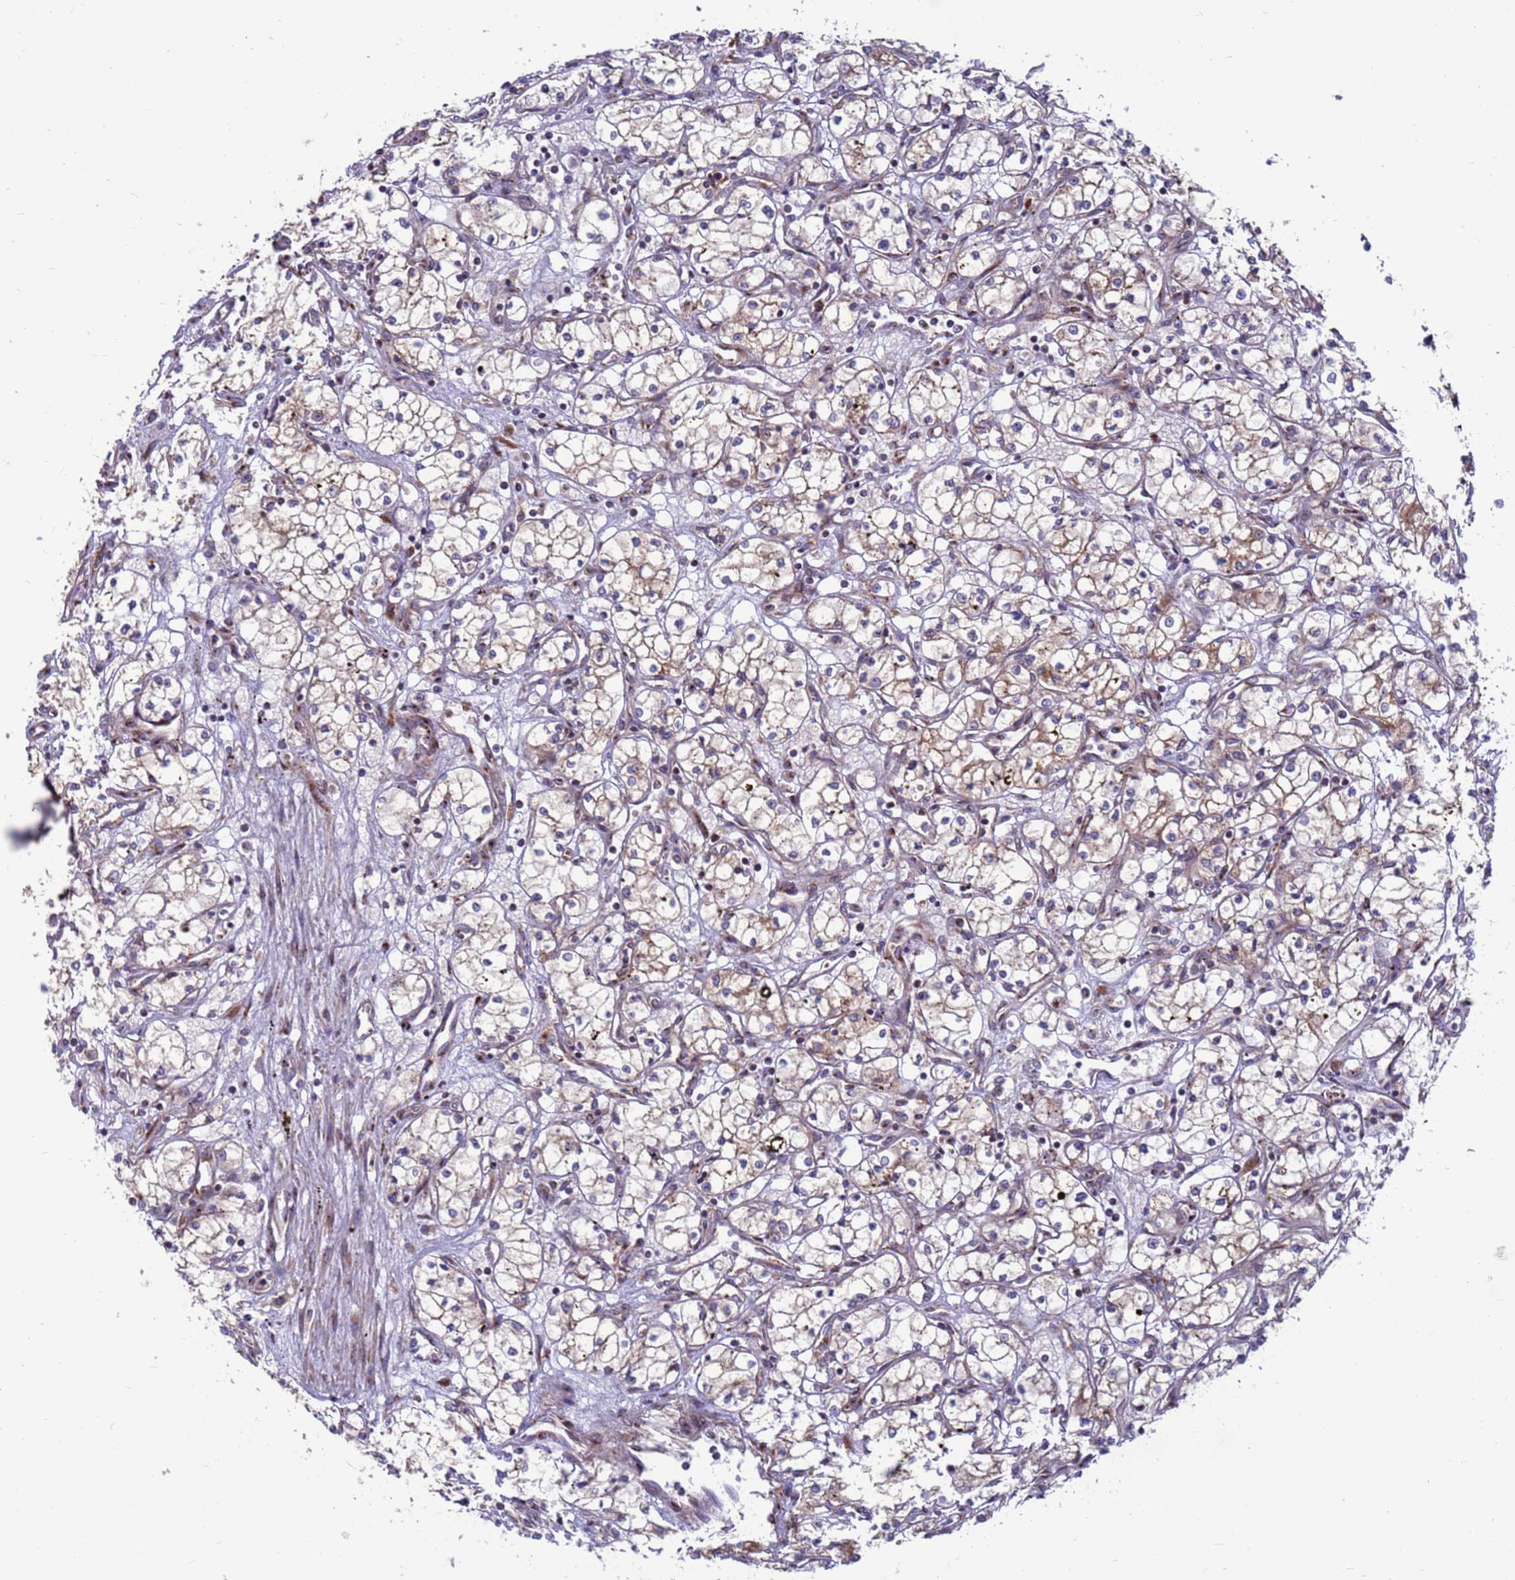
{"staining": {"intensity": "weak", "quantity": "25%-75%", "location": "cytoplasmic/membranous"}, "tissue": "renal cancer", "cell_type": "Tumor cells", "image_type": "cancer", "snomed": [{"axis": "morphology", "description": "Adenocarcinoma, NOS"}, {"axis": "topography", "description": "Kidney"}], "caption": "This is a micrograph of IHC staining of renal cancer (adenocarcinoma), which shows weak expression in the cytoplasmic/membranous of tumor cells.", "gene": "ZC3HAV1", "patient": {"sex": "male", "age": 59}}